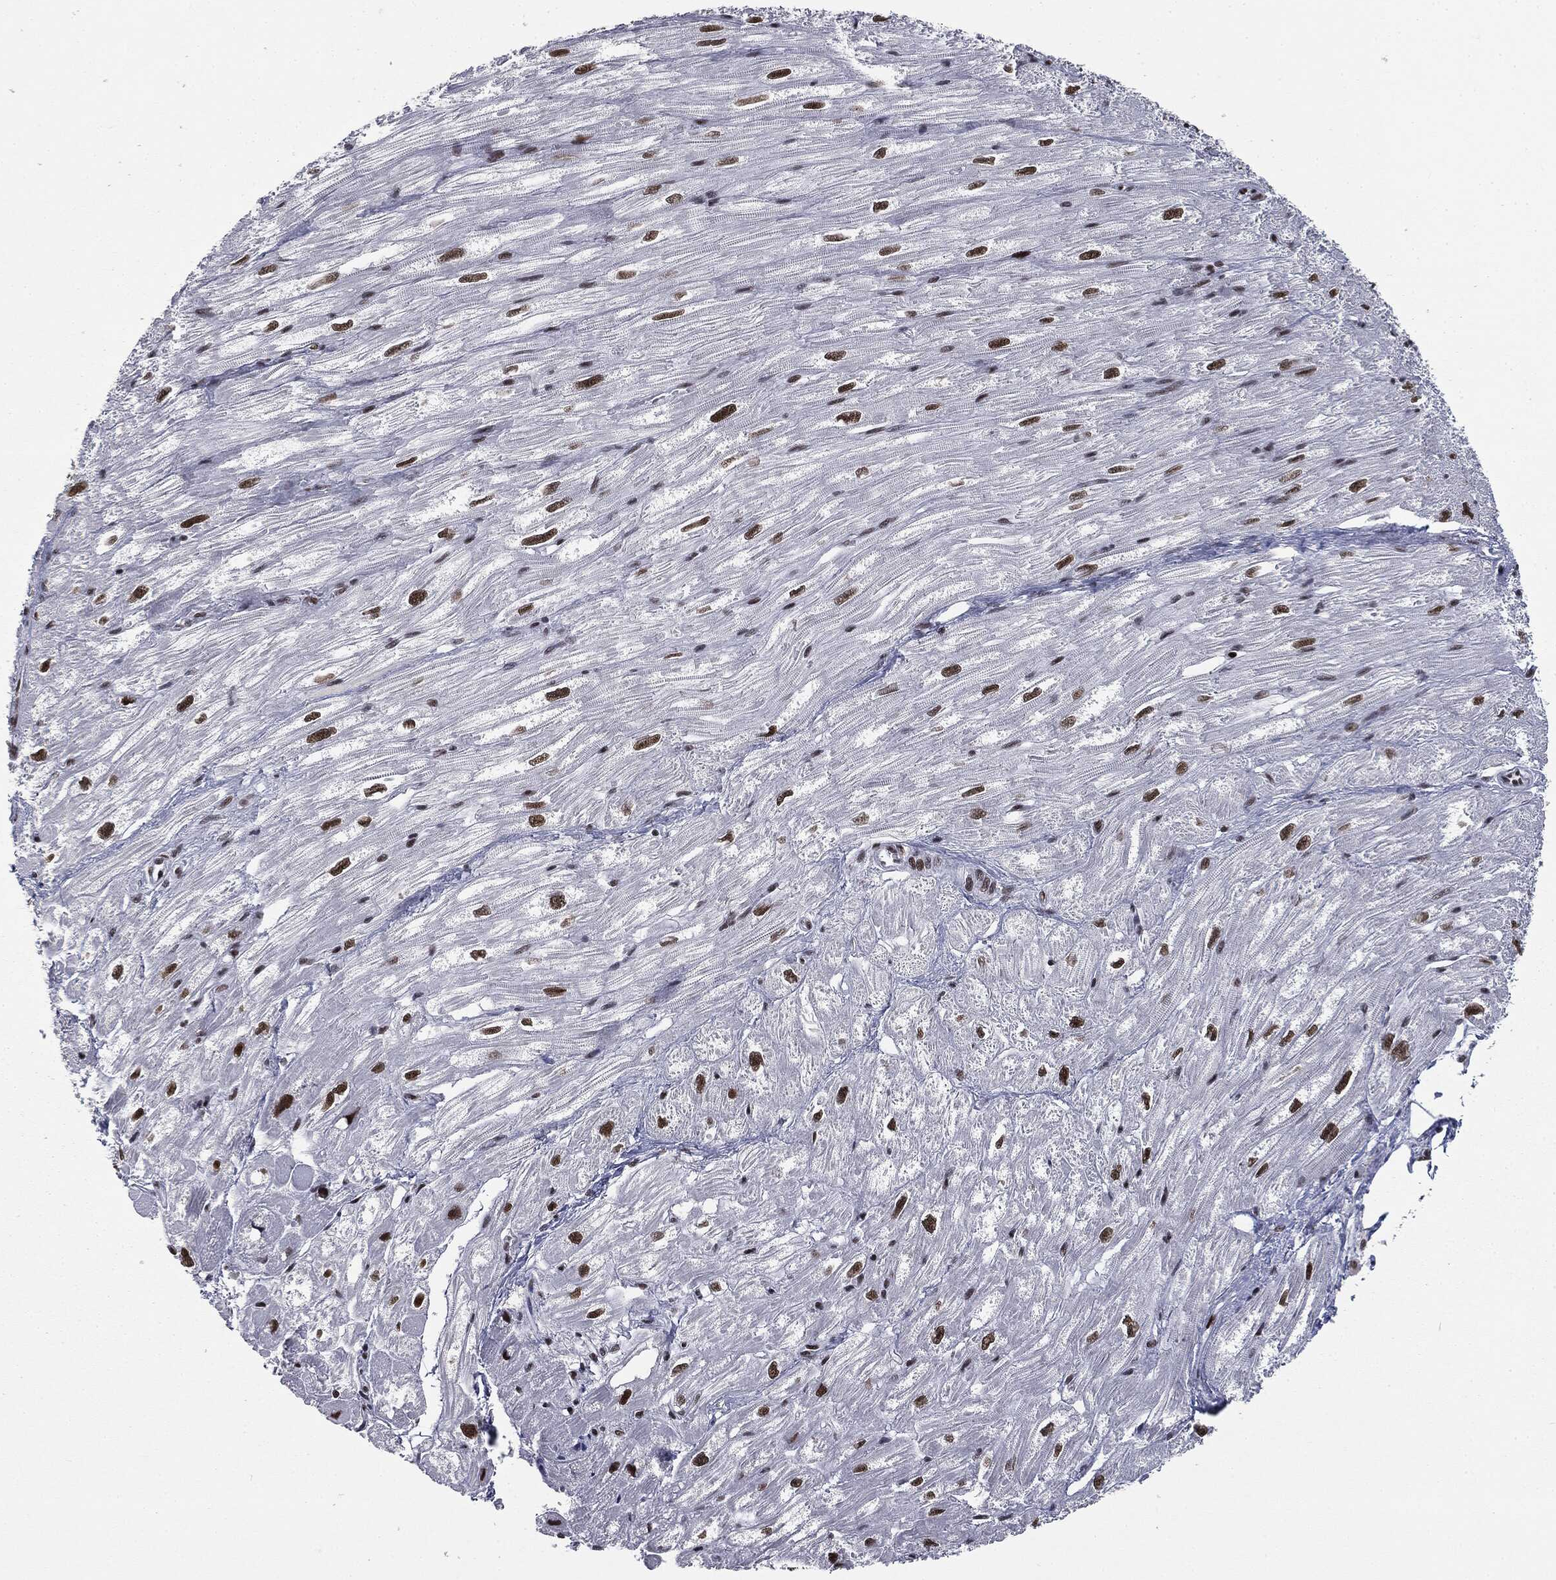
{"staining": {"intensity": "strong", "quantity": "25%-75%", "location": "nuclear"}, "tissue": "heart muscle", "cell_type": "Cardiomyocytes", "image_type": "normal", "snomed": [{"axis": "morphology", "description": "Normal tissue, NOS"}, {"axis": "topography", "description": "Heart"}], "caption": "Immunohistochemical staining of unremarkable heart muscle exhibits high levels of strong nuclear positivity in approximately 25%-75% of cardiomyocytes.", "gene": "MSH2", "patient": {"sex": "male", "age": 62}}